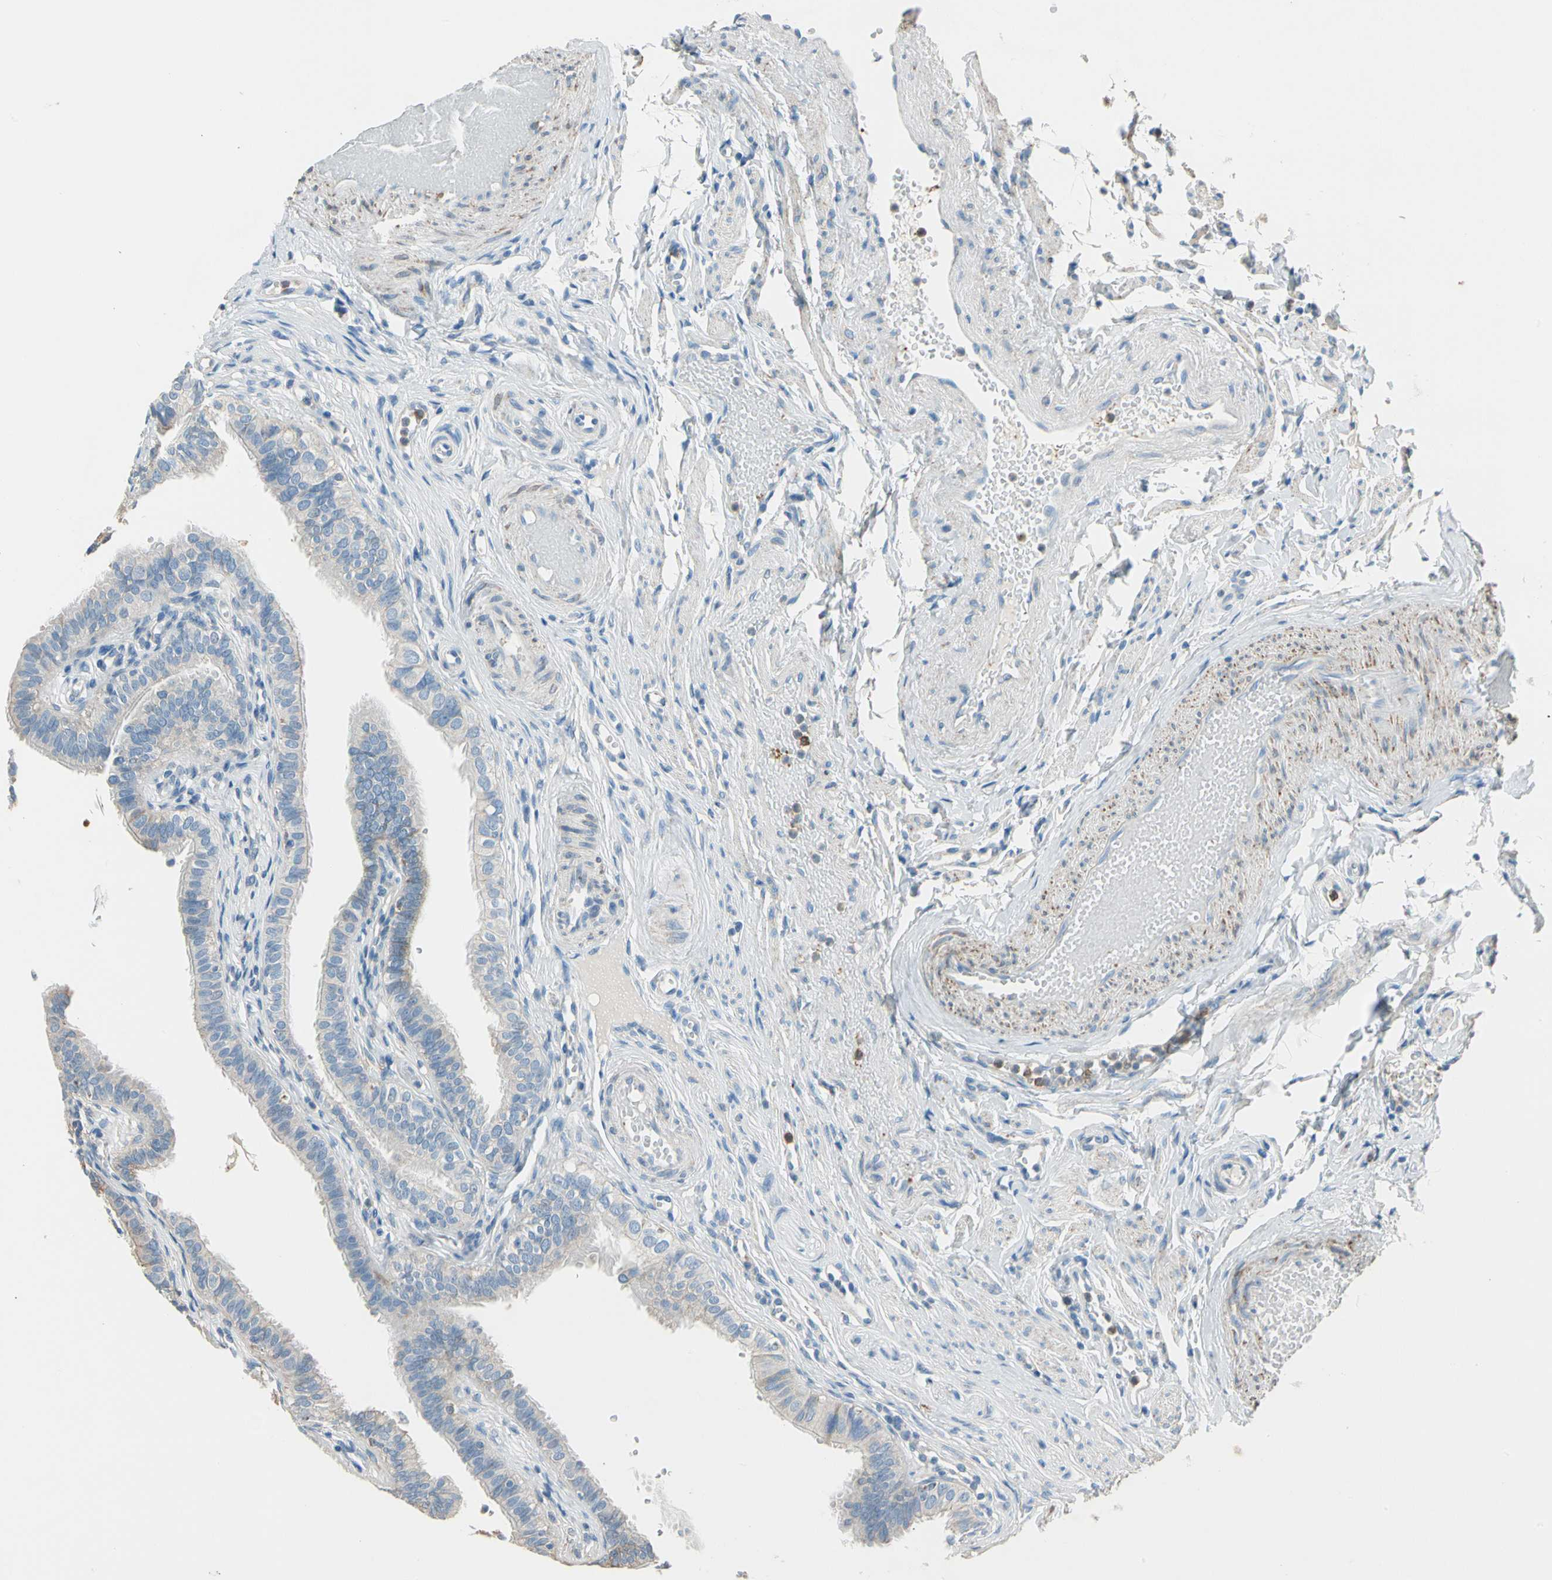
{"staining": {"intensity": "moderate", "quantity": ">75%", "location": "cytoplasmic/membranous"}, "tissue": "fallopian tube", "cell_type": "Glandular cells", "image_type": "normal", "snomed": [{"axis": "morphology", "description": "Normal tissue, NOS"}, {"axis": "morphology", "description": "Dermoid, NOS"}, {"axis": "topography", "description": "Fallopian tube"}], "caption": "Fallopian tube stained with IHC exhibits moderate cytoplasmic/membranous positivity in about >75% of glandular cells. (DAB IHC with brightfield microscopy, high magnification).", "gene": "LY6G6F", "patient": {"sex": "female", "age": 33}}